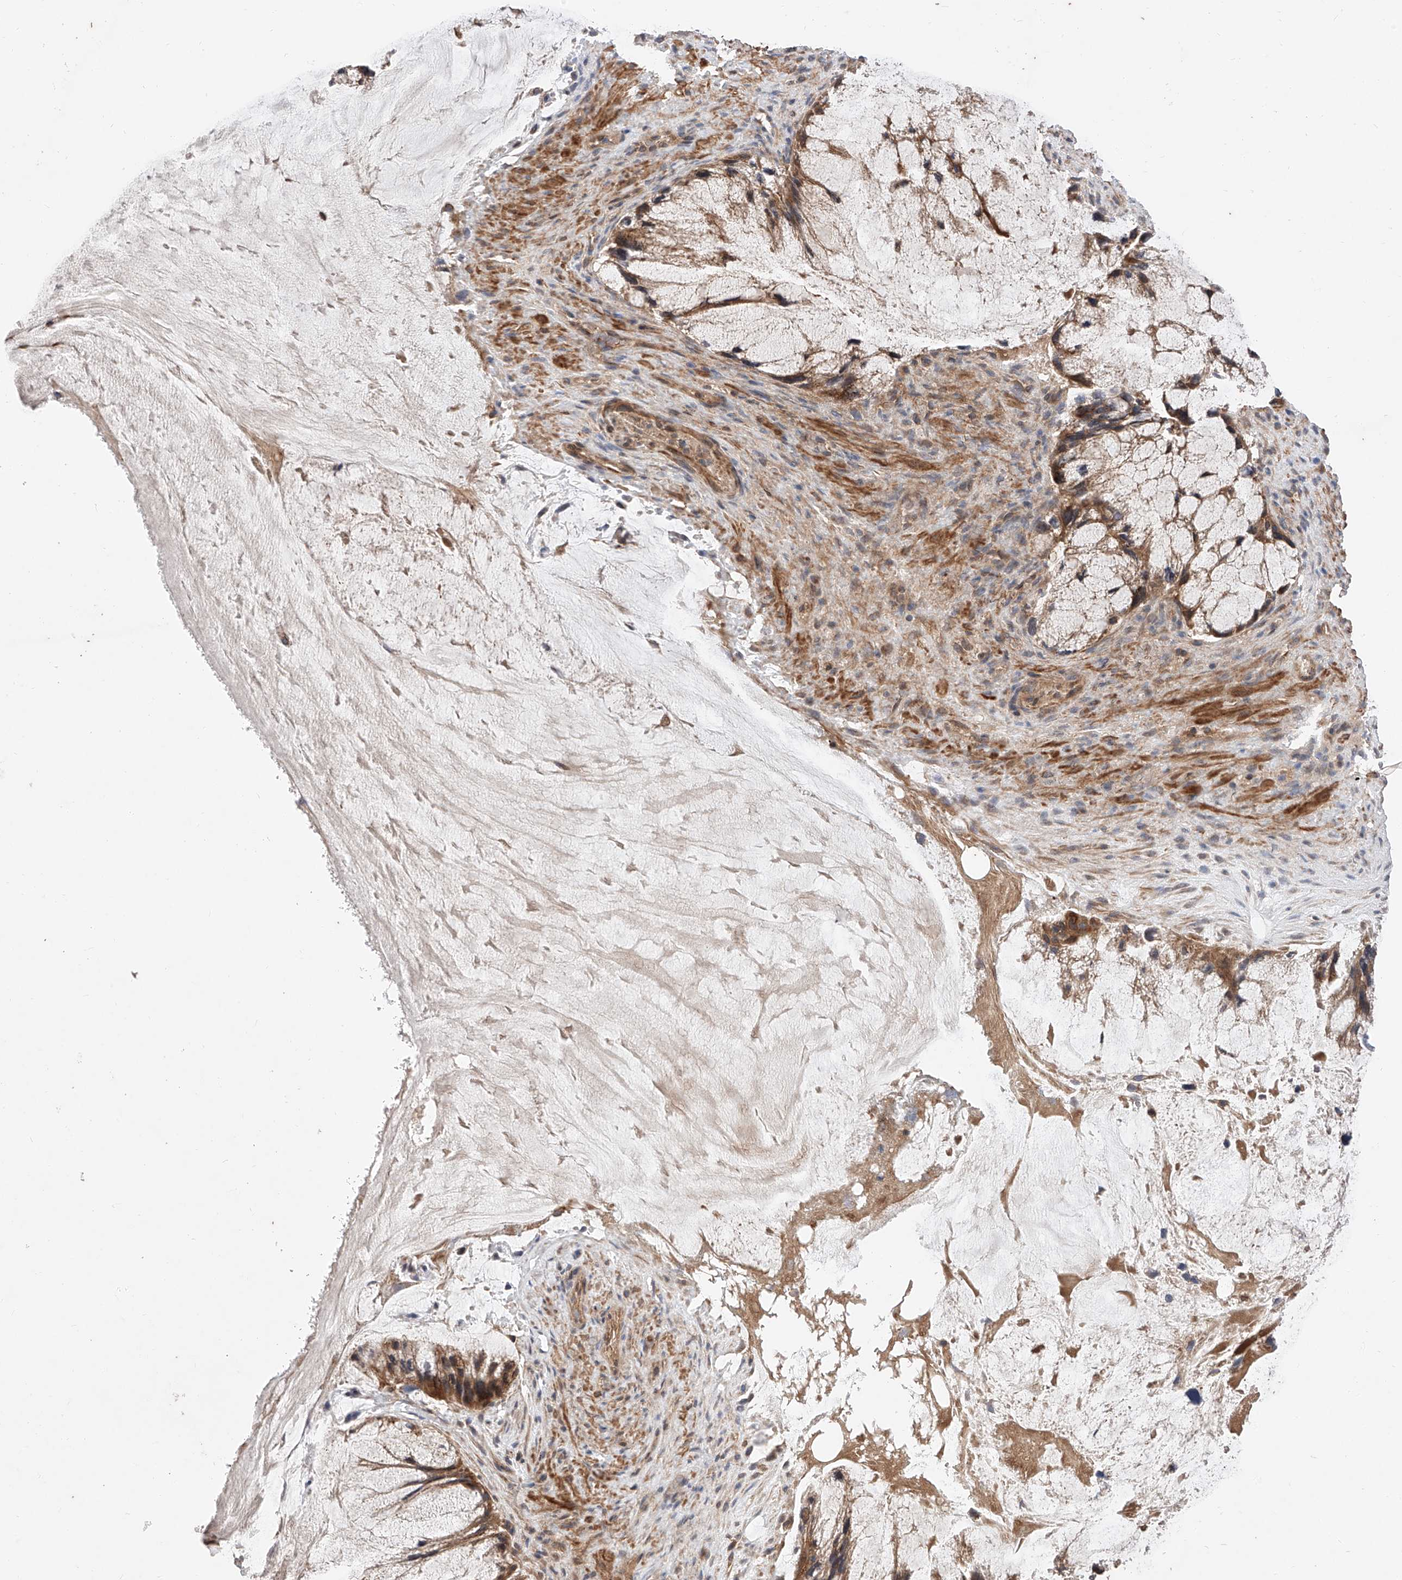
{"staining": {"intensity": "moderate", "quantity": ">75%", "location": "cytoplasmic/membranous"}, "tissue": "ovarian cancer", "cell_type": "Tumor cells", "image_type": "cancer", "snomed": [{"axis": "morphology", "description": "Cystadenocarcinoma, mucinous, NOS"}, {"axis": "topography", "description": "Ovary"}], "caption": "Immunohistochemistry (IHC) (DAB) staining of human mucinous cystadenocarcinoma (ovarian) shows moderate cytoplasmic/membranous protein expression in about >75% of tumor cells.", "gene": "PISD", "patient": {"sex": "female", "age": 37}}